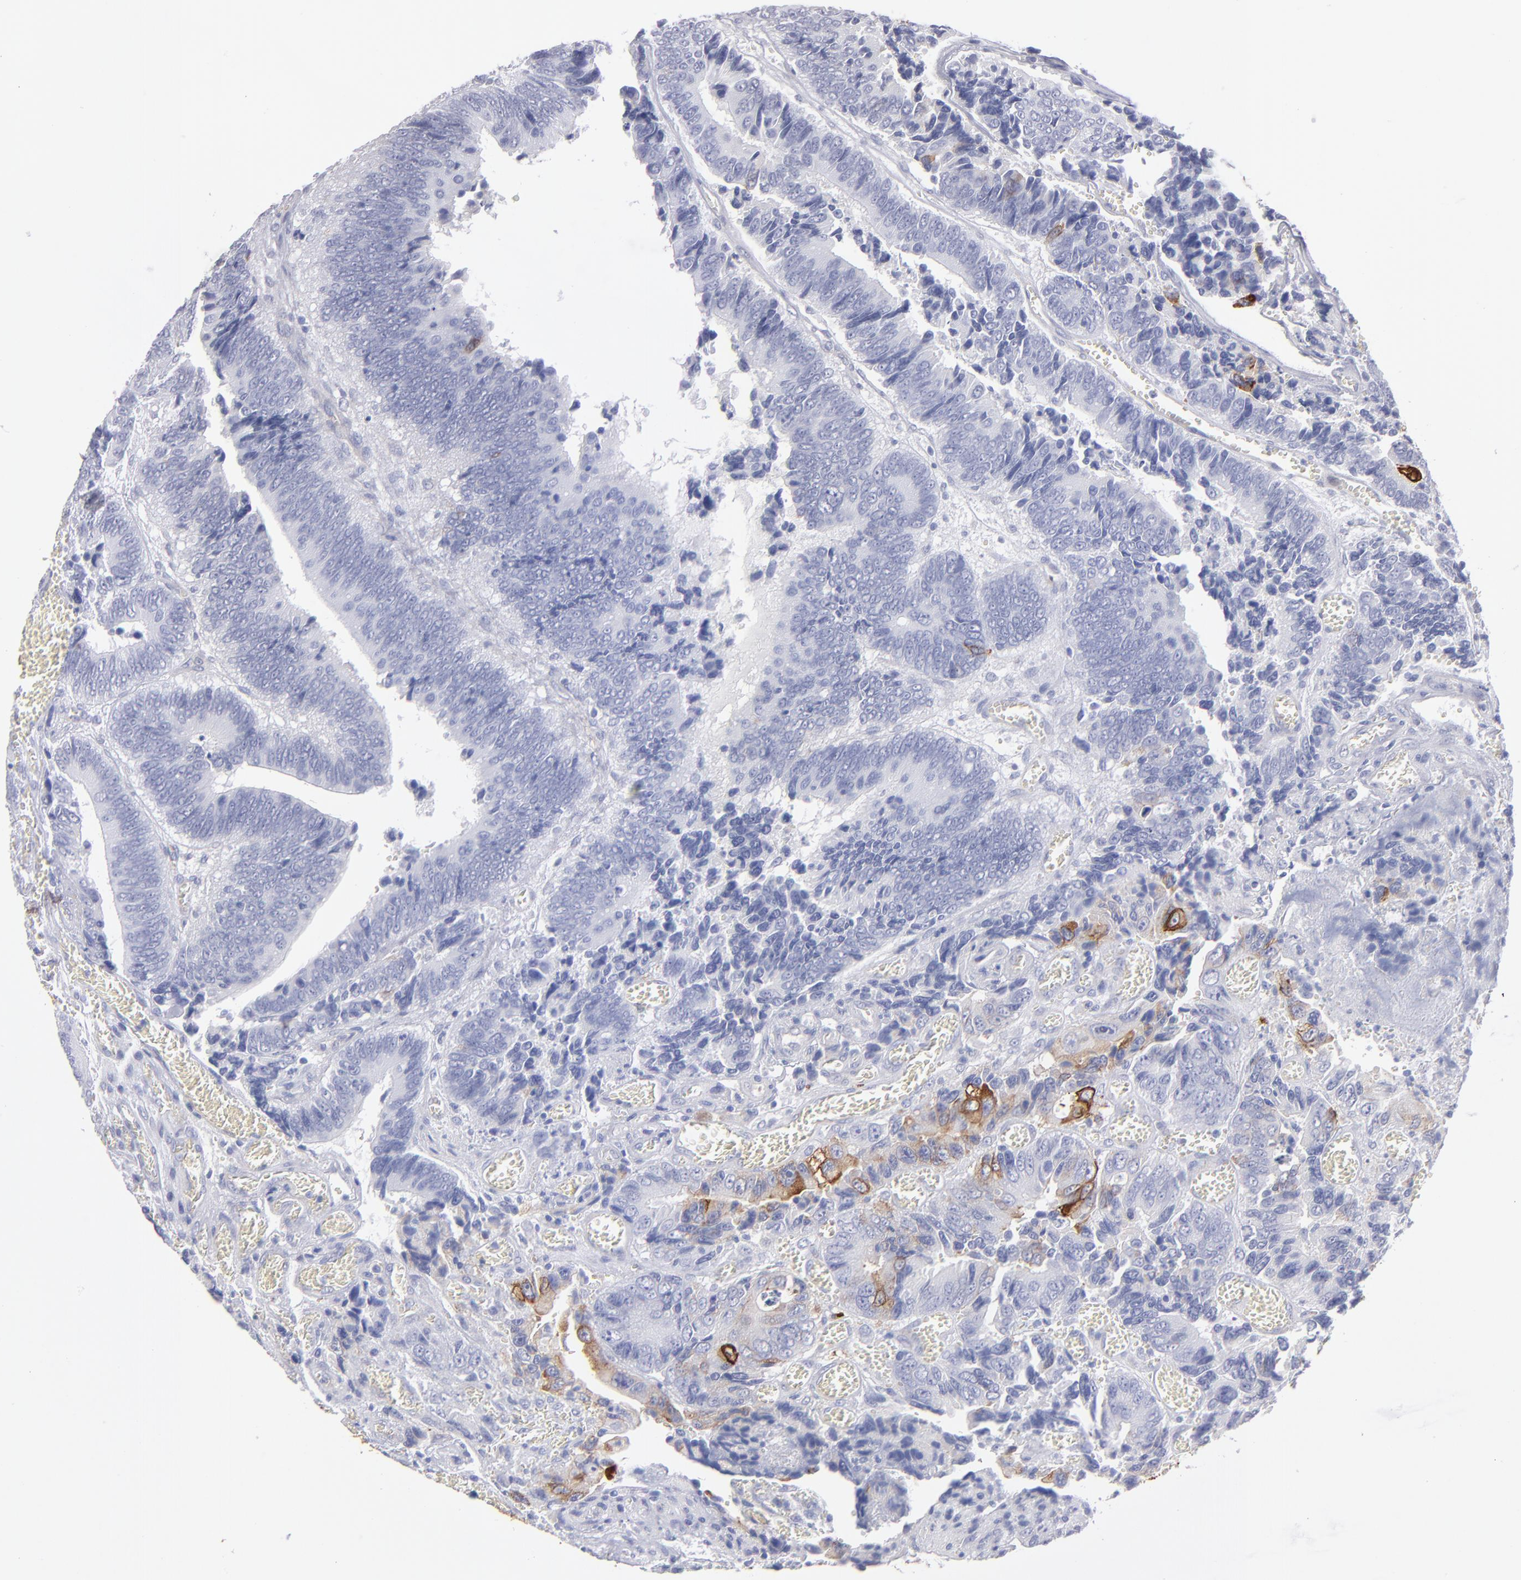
{"staining": {"intensity": "moderate", "quantity": "<25%", "location": "cytoplasmic/membranous"}, "tissue": "colorectal cancer", "cell_type": "Tumor cells", "image_type": "cancer", "snomed": [{"axis": "morphology", "description": "Adenocarcinoma, NOS"}, {"axis": "topography", "description": "Colon"}], "caption": "Immunohistochemistry (DAB) staining of human colorectal cancer (adenocarcinoma) reveals moderate cytoplasmic/membranous protein expression in approximately <25% of tumor cells.", "gene": "AHNAK2", "patient": {"sex": "male", "age": 72}}